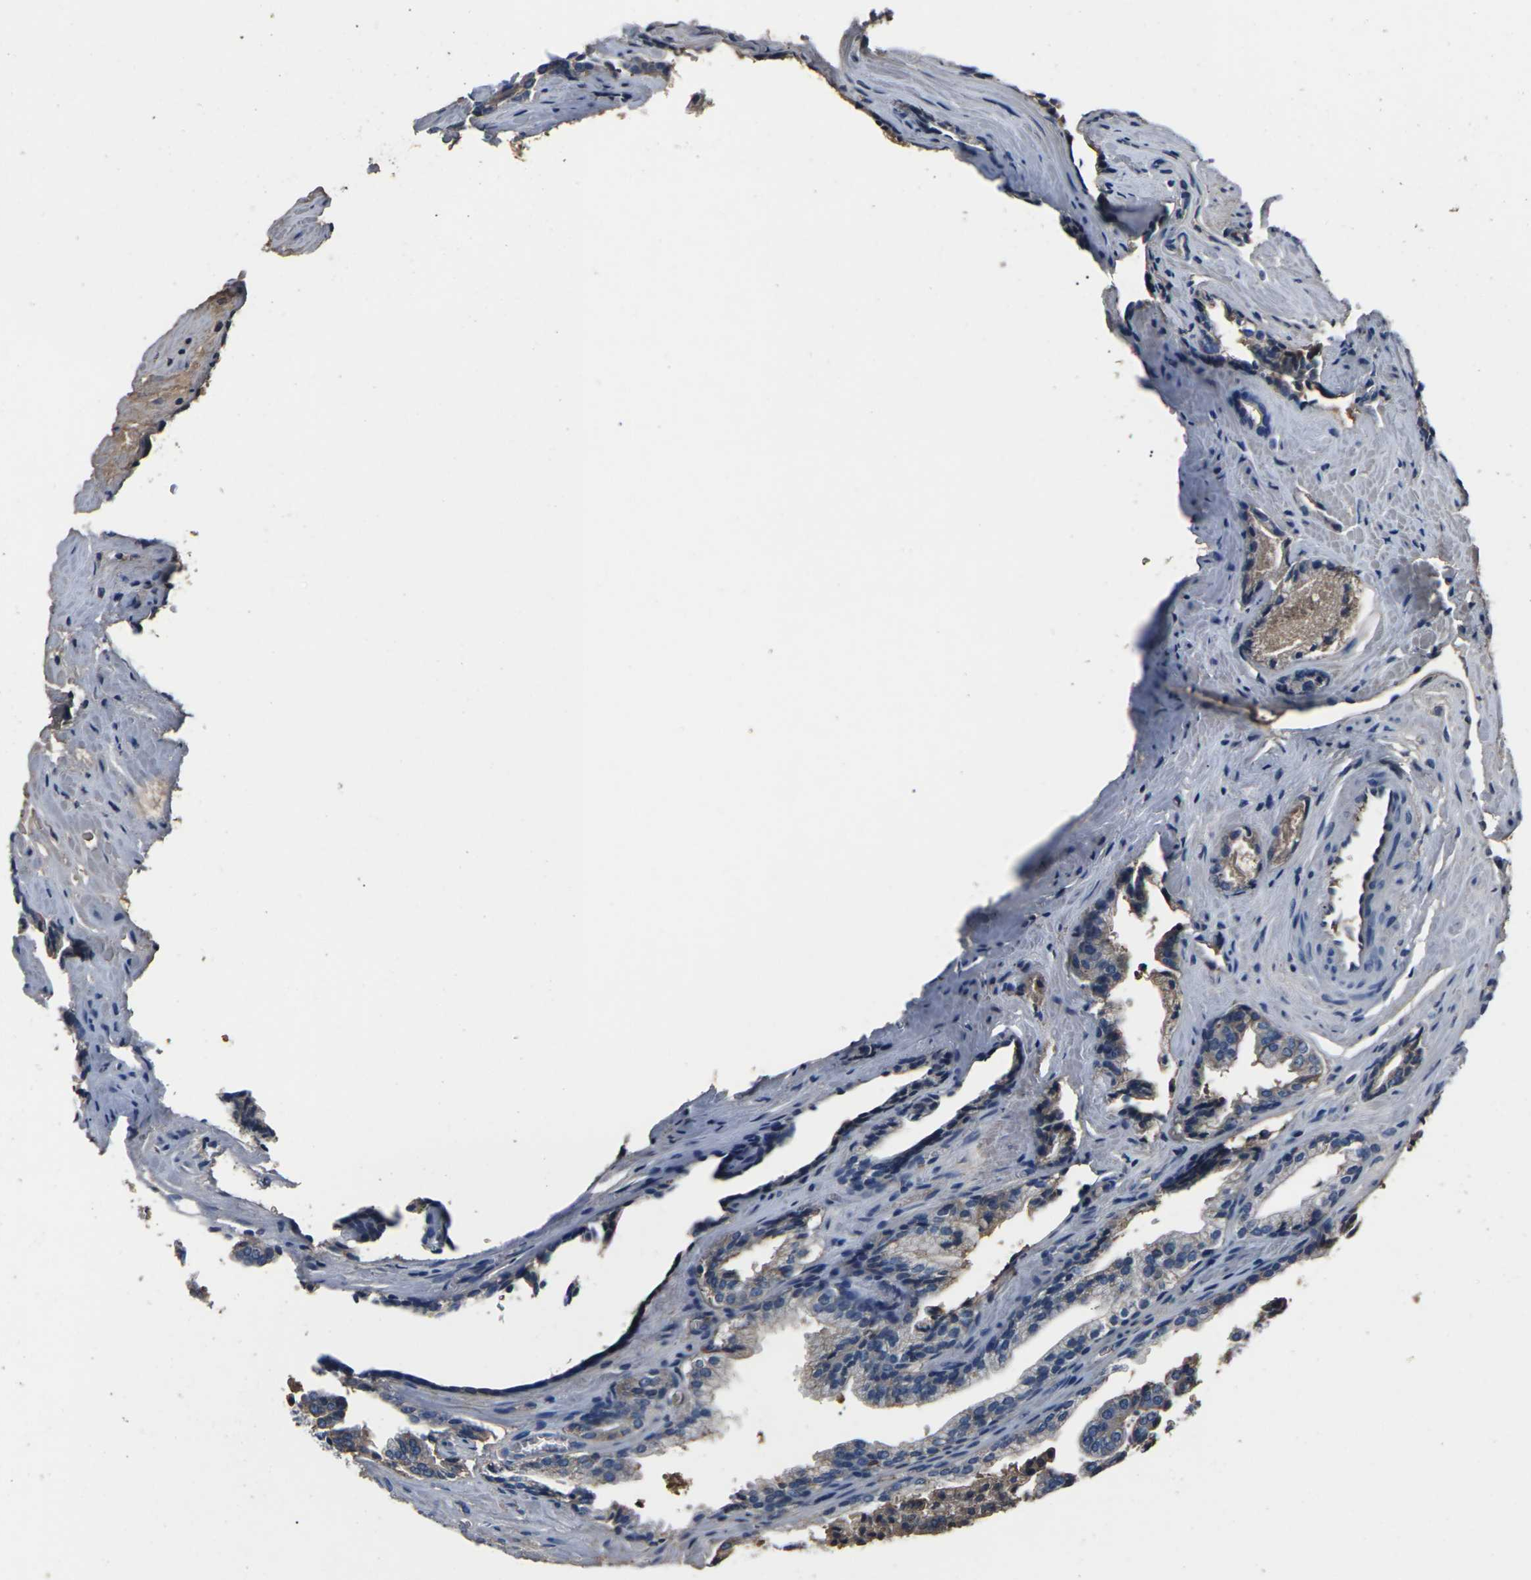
{"staining": {"intensity": "weak", "quantity": "25%-75%", "location": "cytoplasmic/membranous"}, "tissue": "prostate cancer", "cell_type": "Tumor cells", "image_type": "cancer", "snomed": [{"axis": "morphology", "description": "Adenocarcinoma, Low grade"}, {"axis": "topography", "description": "Prostate"}], "caption": "The immunohistochemical stain labels weak cytoplasmic/membranous staining in tumor cells of prostate cancer tissue. (DAB (3,3'-diaminobenzidine) IHC with brightfield microscopy, high magnification).", "gene": "LEP", "patient": {"sex": "male", "age": 60}}